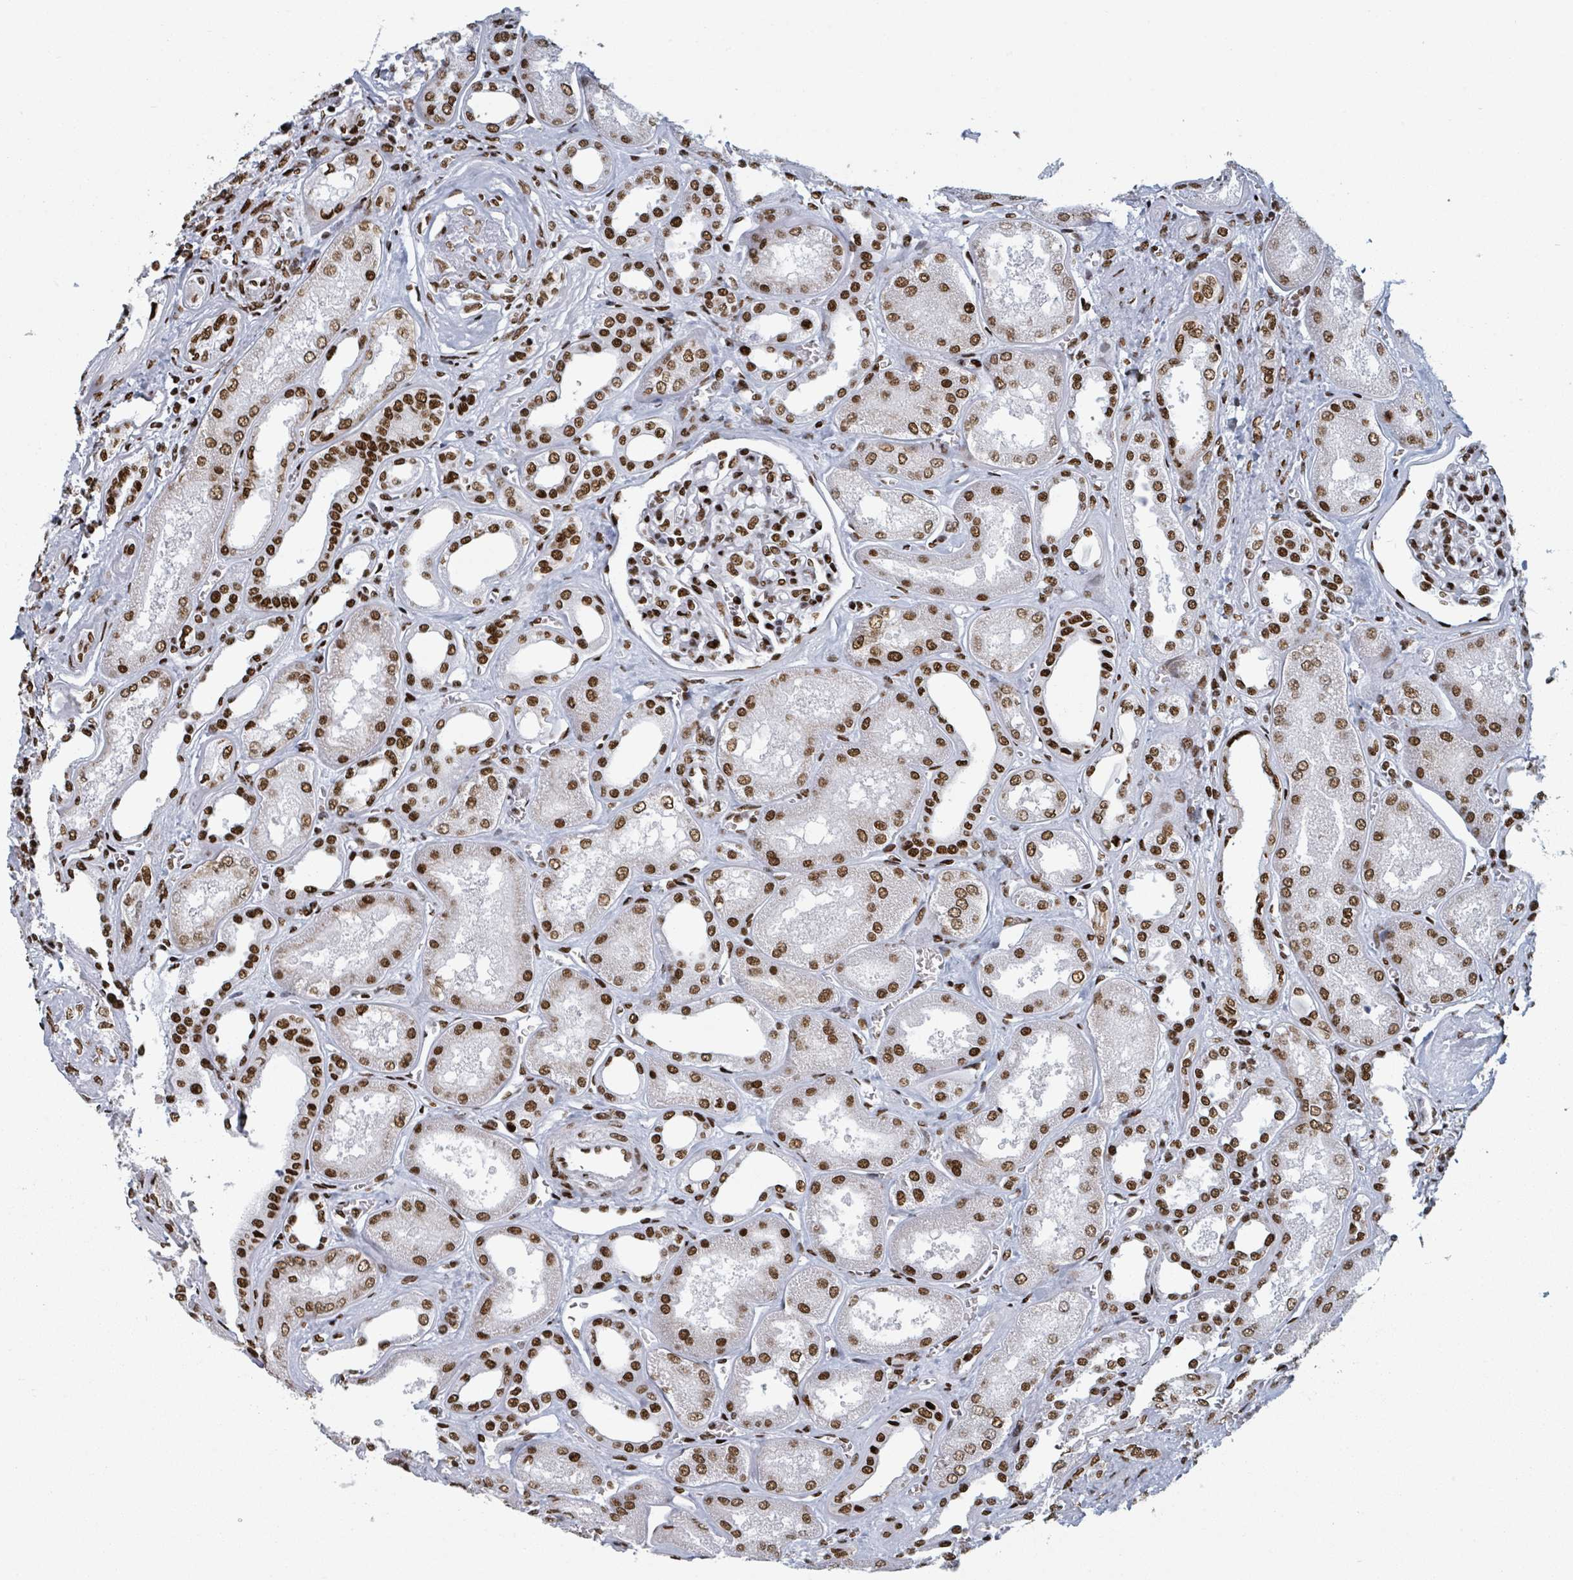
{"staining": {"intensity": "strong", "quantity": ">75%", "location": "nuclear"}, "tissue": "kidney", "cell_type": "Cells in glomeruli", "image_type": "normal", "snomed": [{"axis": "morphology", "description": "Normal tissue, NOS"}, {"axis": "morphology", "description": "Adenocarcinoma, NOS"}, {"axis": "topography", "description": "Kidney"}], "caption": "Immunohistochemistry (IHC) of unremarkable kidney displays high levels of strong nuclear positivity in approximately >75% of cells in glomeruli.", "gene": "DHX16", "patient": {"sex": "female", "age": 68}}